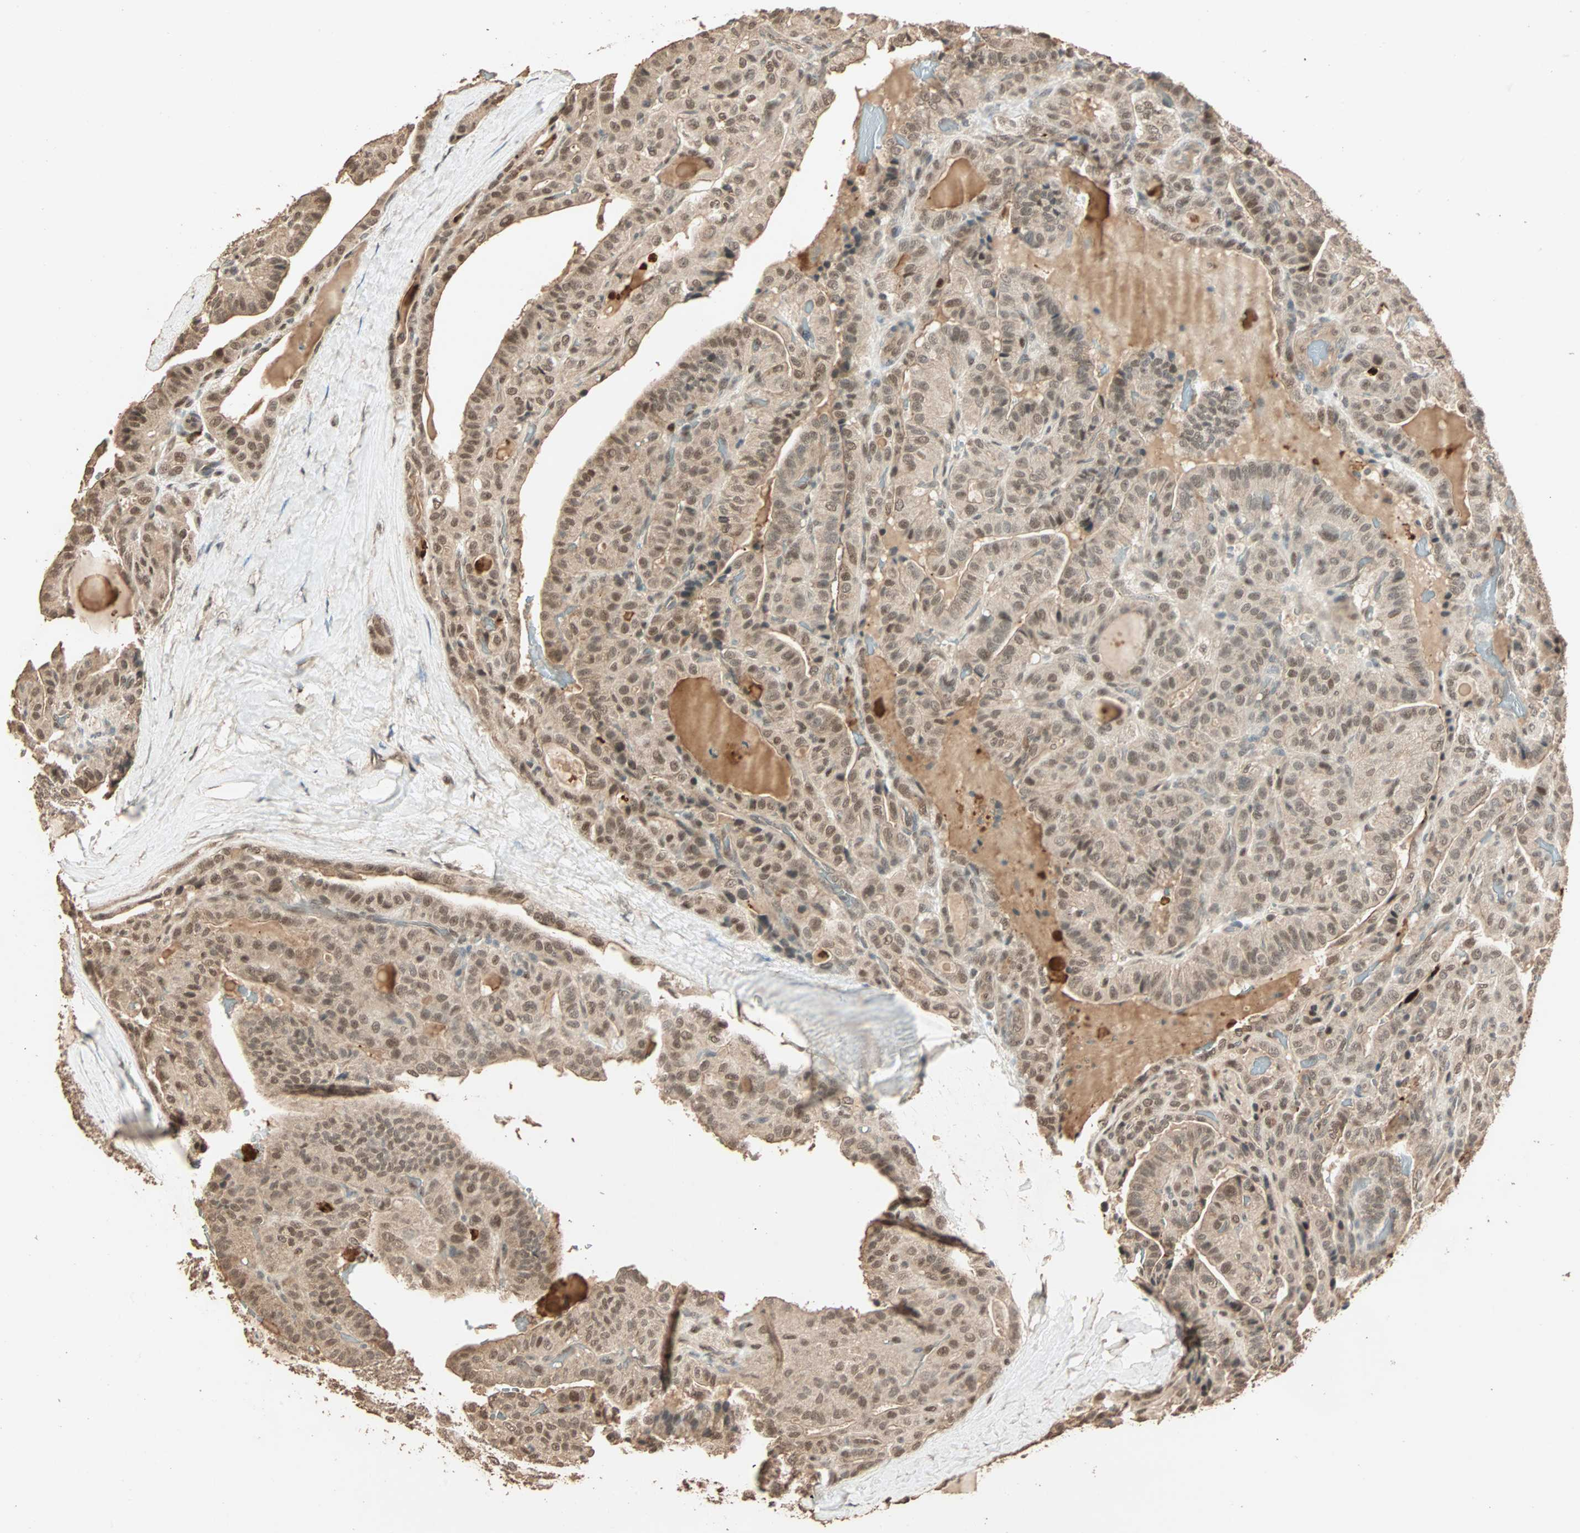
{"staining": {"intensity": "moderate", "quantity": ">75%", "location": "cytoplasmic/membranous,nuclear"}, "tissue": "thyroid cancer", "cell_type": "Tumor cells", "image_type": "cancer", "snomed": [{"axis": "morphology", "description": "Papillary adenocarcinoma, NOS"}, {"axis": "topography", "description": "Thyroid gland"}], "caption": "Moderate cytoplasmic/membranous and nuclear positivity is identified in about >75% of tumor cells in thyroid cancer (papillary adenocarcinoma).", "gene": "ZBTB33", "patient": {"sex": "male", "age": 77}}